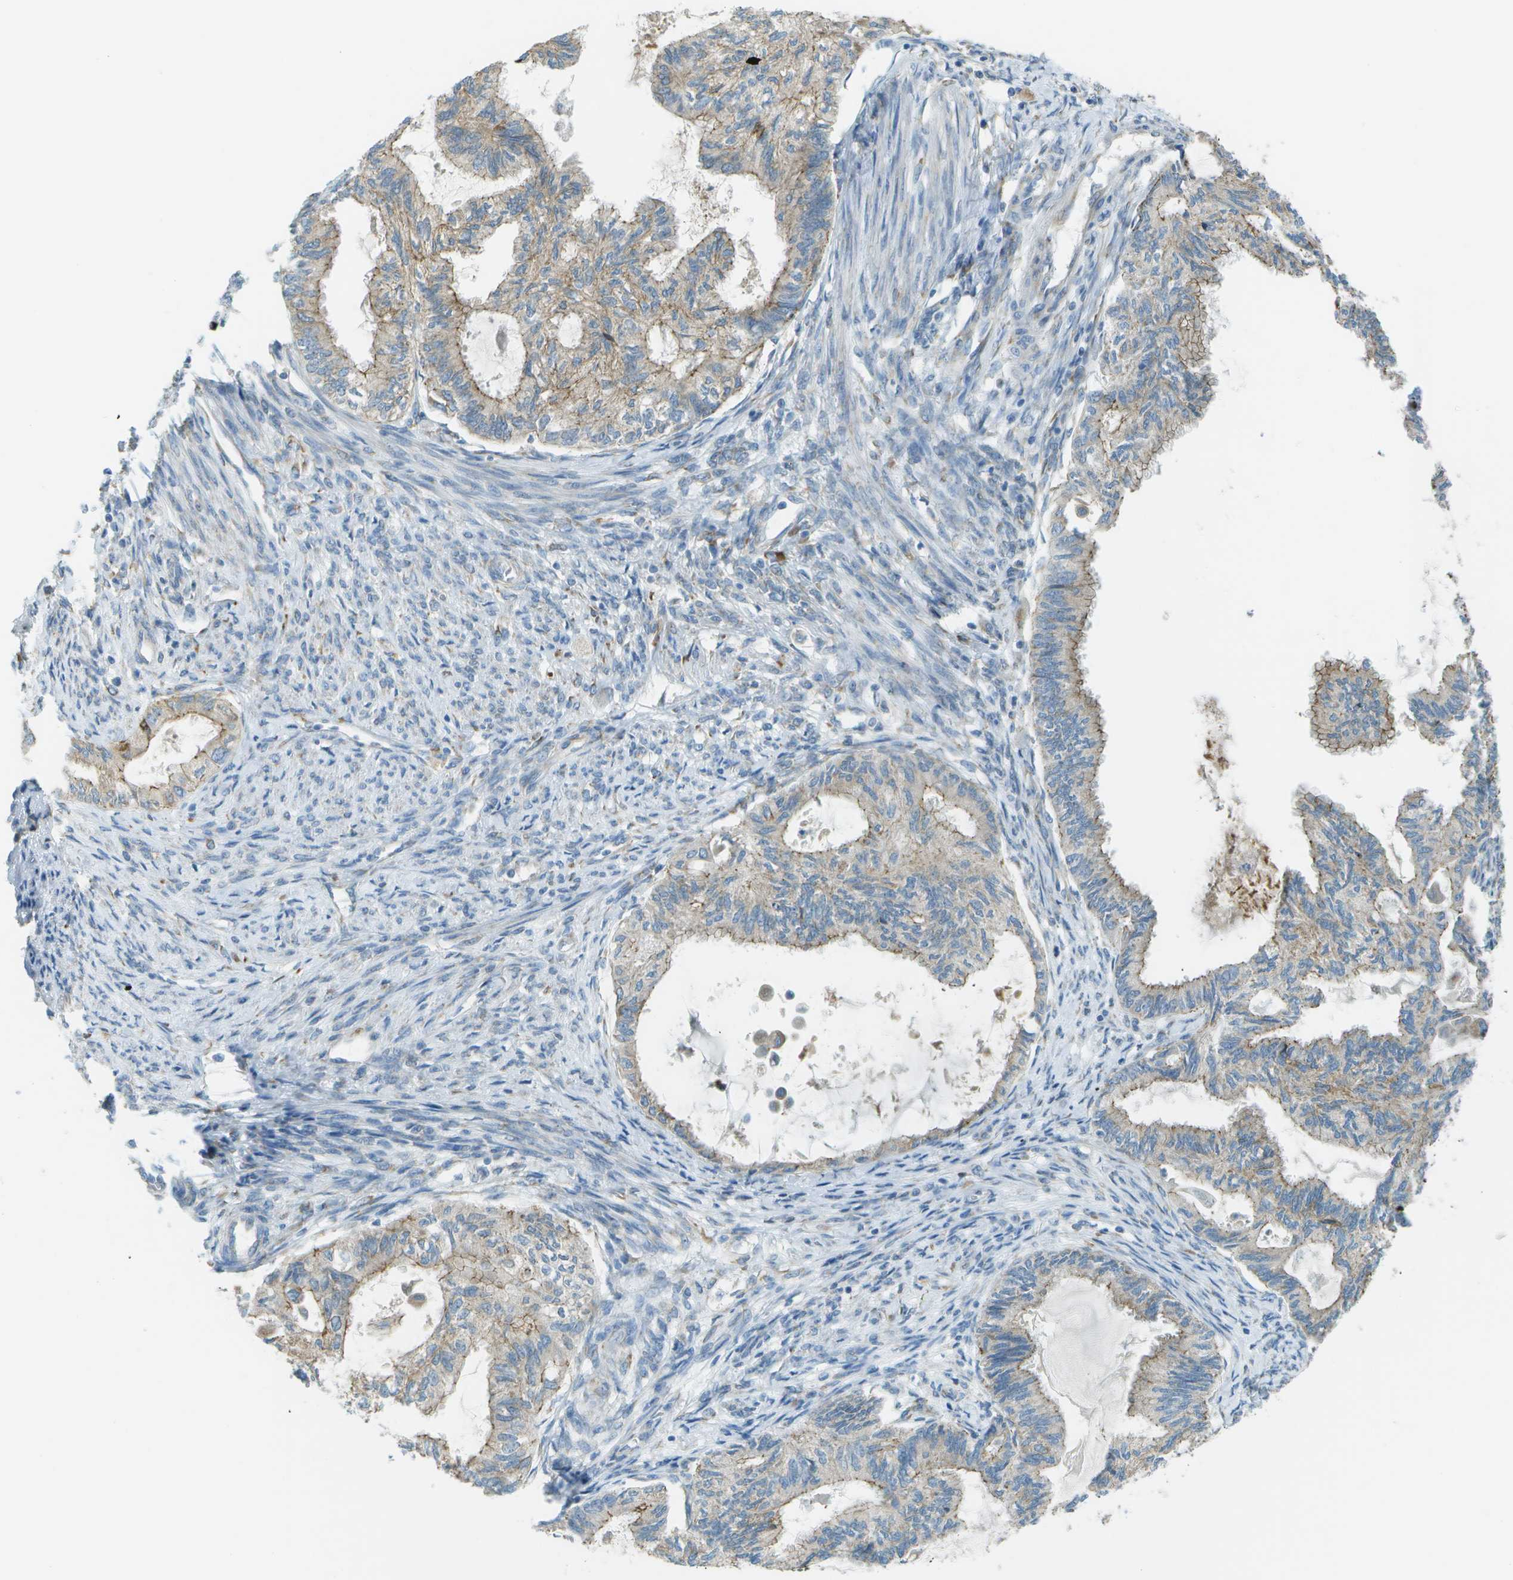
{"staining": {"intensity": "weak", "quantity": ">75%", "location": "cytoplasmic/membranous"}, "tissue": "cervical cancer", "cell_type": "Tumor cells", "image_type": "cancer", "snomed": [{"axis": "morphology", "description": "Normal tissue, NOS"}, {"axis": "morphology", "description": "Adenocarcinoma, NOS"}, {"axis": "topography", "description": "Cervix"}, {"axis": "topography", "description": "Endometrium"}], "caption": "Cervical cancer (adenocarcinoma) stained with a brown dye demonstrates weak cytoplasmic/membranous positive positivity in about >75% of tumor cells.", "gene": "KCTD3", "patient": {"sex": "female", "age": 86}}